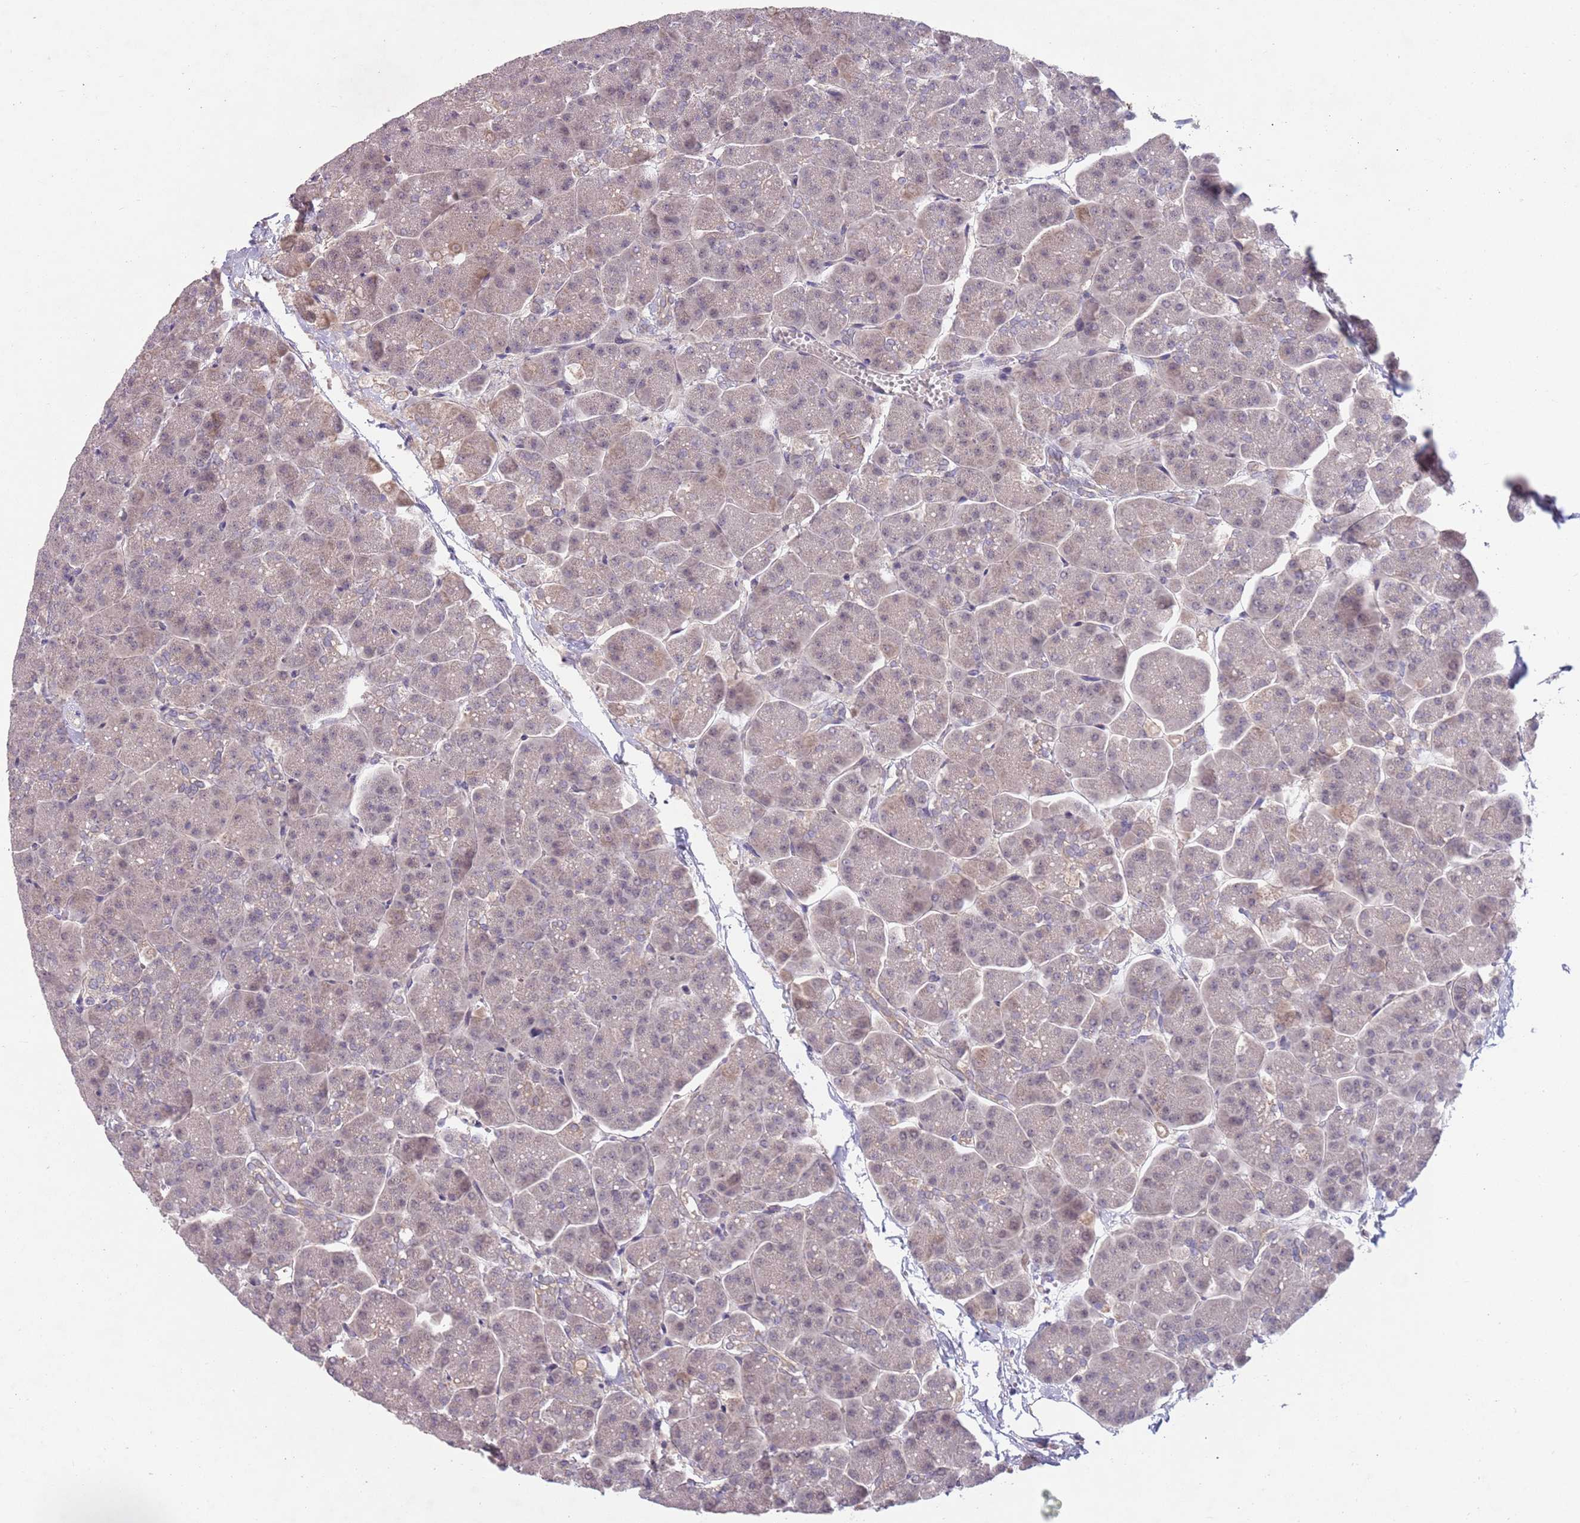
{"staining": {"intensity": "weak", "quantity": "25%-75%", "location": "cytoplasmic/membranous"}, "tissue": "pancreas", "cell_type": "Exocrine glandular cells", "image_type": "normal", "snomed": [{"axis": "morphology", "description": "Normal tissue, NOS"}, {"axis": "topography", "description": "Pancreas"}, {"axis": "topography", "description": "Peripheral nerve tissue"}], "caption": "Immunohistochemical staining of benign pancreas demonstrates weak cytoplasmic/membranous protein expression in about 25%-75% of exocrine glandular cells. The staining is performed using DAB brown chromogen to label protein expression. The nuclei are counter-stained blue using hematoxylin.", "gene": "MEI1", "patient": {"sex": "male", "age": 54}}